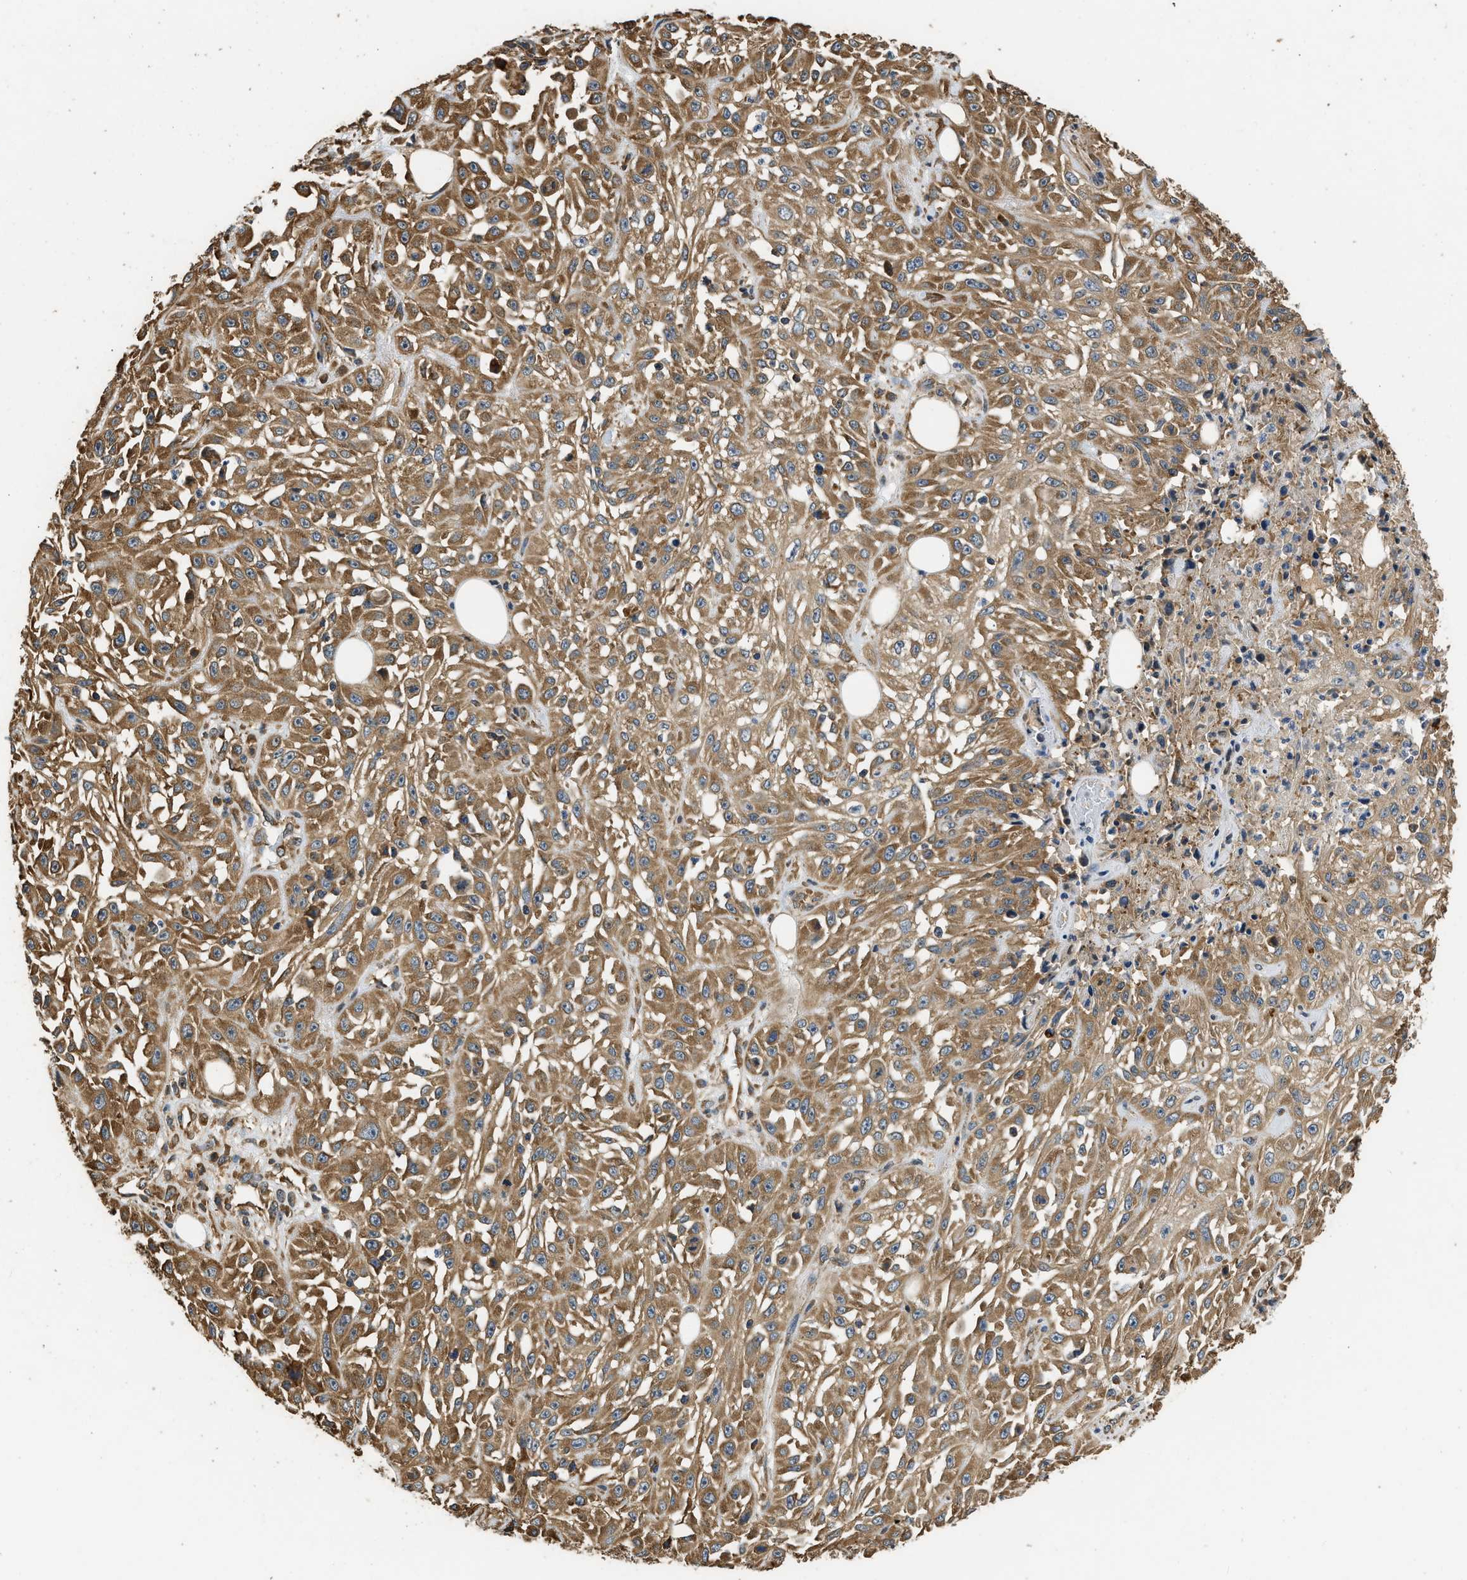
{"staining": {"intensity": "moderate", "quantity": ">75%", "location": "cytoplasmic/membranous"}, "tissue": "skin cancer", "cell_type": "Tumor cells", "image_type": "cancer", "snomed": [{"axis": "morphology", "description": "Squamous cell carcinoma, NOS"}, {"axis": "morphology", "description": "Squamous cell carcinoma, metastatic, NOS"}, {"axis": "topography", "description": "Skin"}, {"axis": "topography", "description": "Lymph node"}], "caption": "Immunohistochemical staining of human skin cancer reveals moderate cytoplasmic/membranous protein positivity in approximately >75% of tumor cells.", "gene": "SLC36A4", "patient": {"sex": "male", "age": 75}}